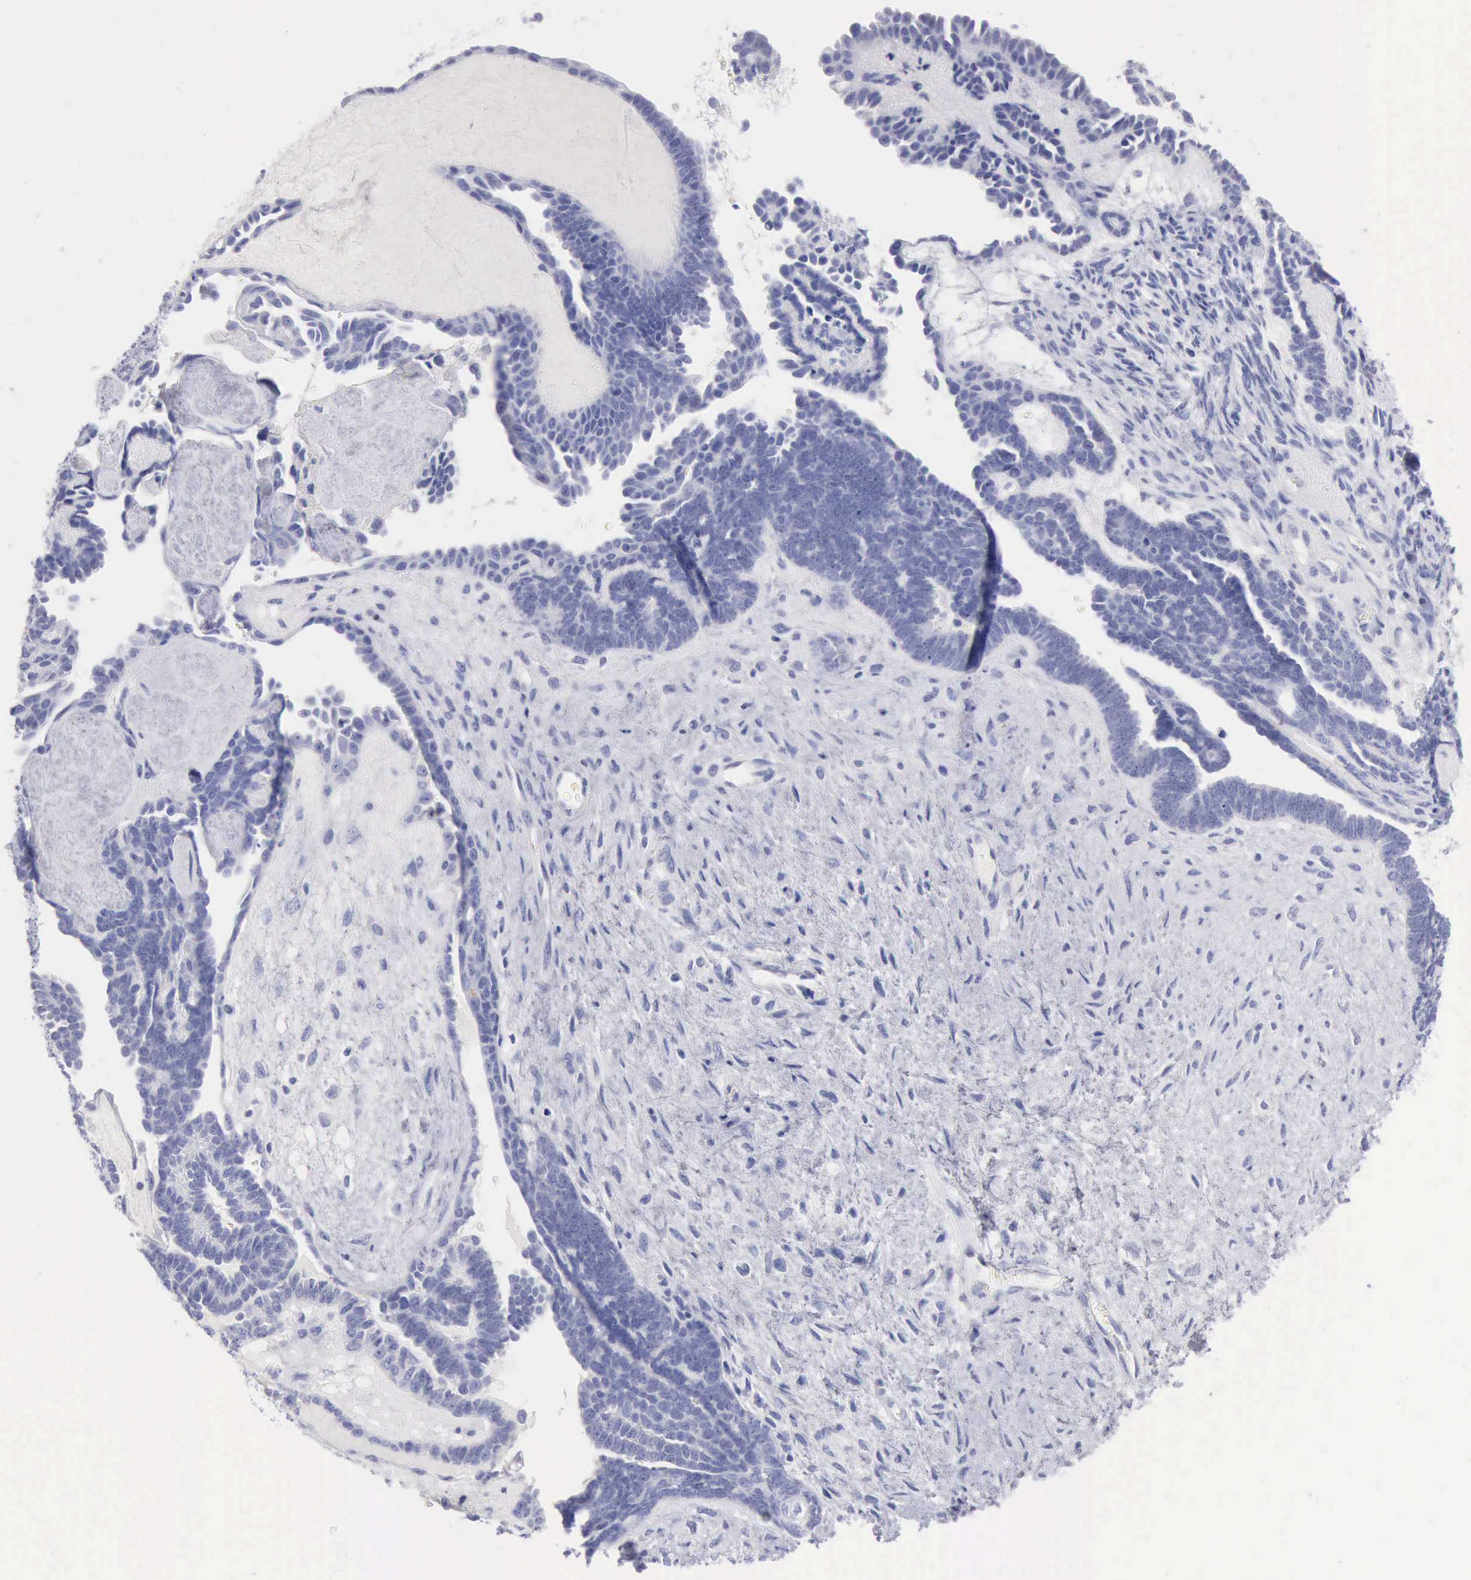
{"staining": {"intensity": "negative", "quantity": "none", "location": "none"}, "tissue": "endometrial cancer", "cell_type": "Tumor cells", "image_type": "cancer", "snomed": [{"axis": "morphology", "description": "Neoplasm, malignant, NOS"}, {"axis": "topography", "description": "Endometrium"}], "caption": "Human endometrial cancer (neoplasm (malignant)) stained for a protein using IHC exhibits no expression in tumor cells.", "gene": "ANGEL1", "patient": {"sex": "female", "age": 74}}